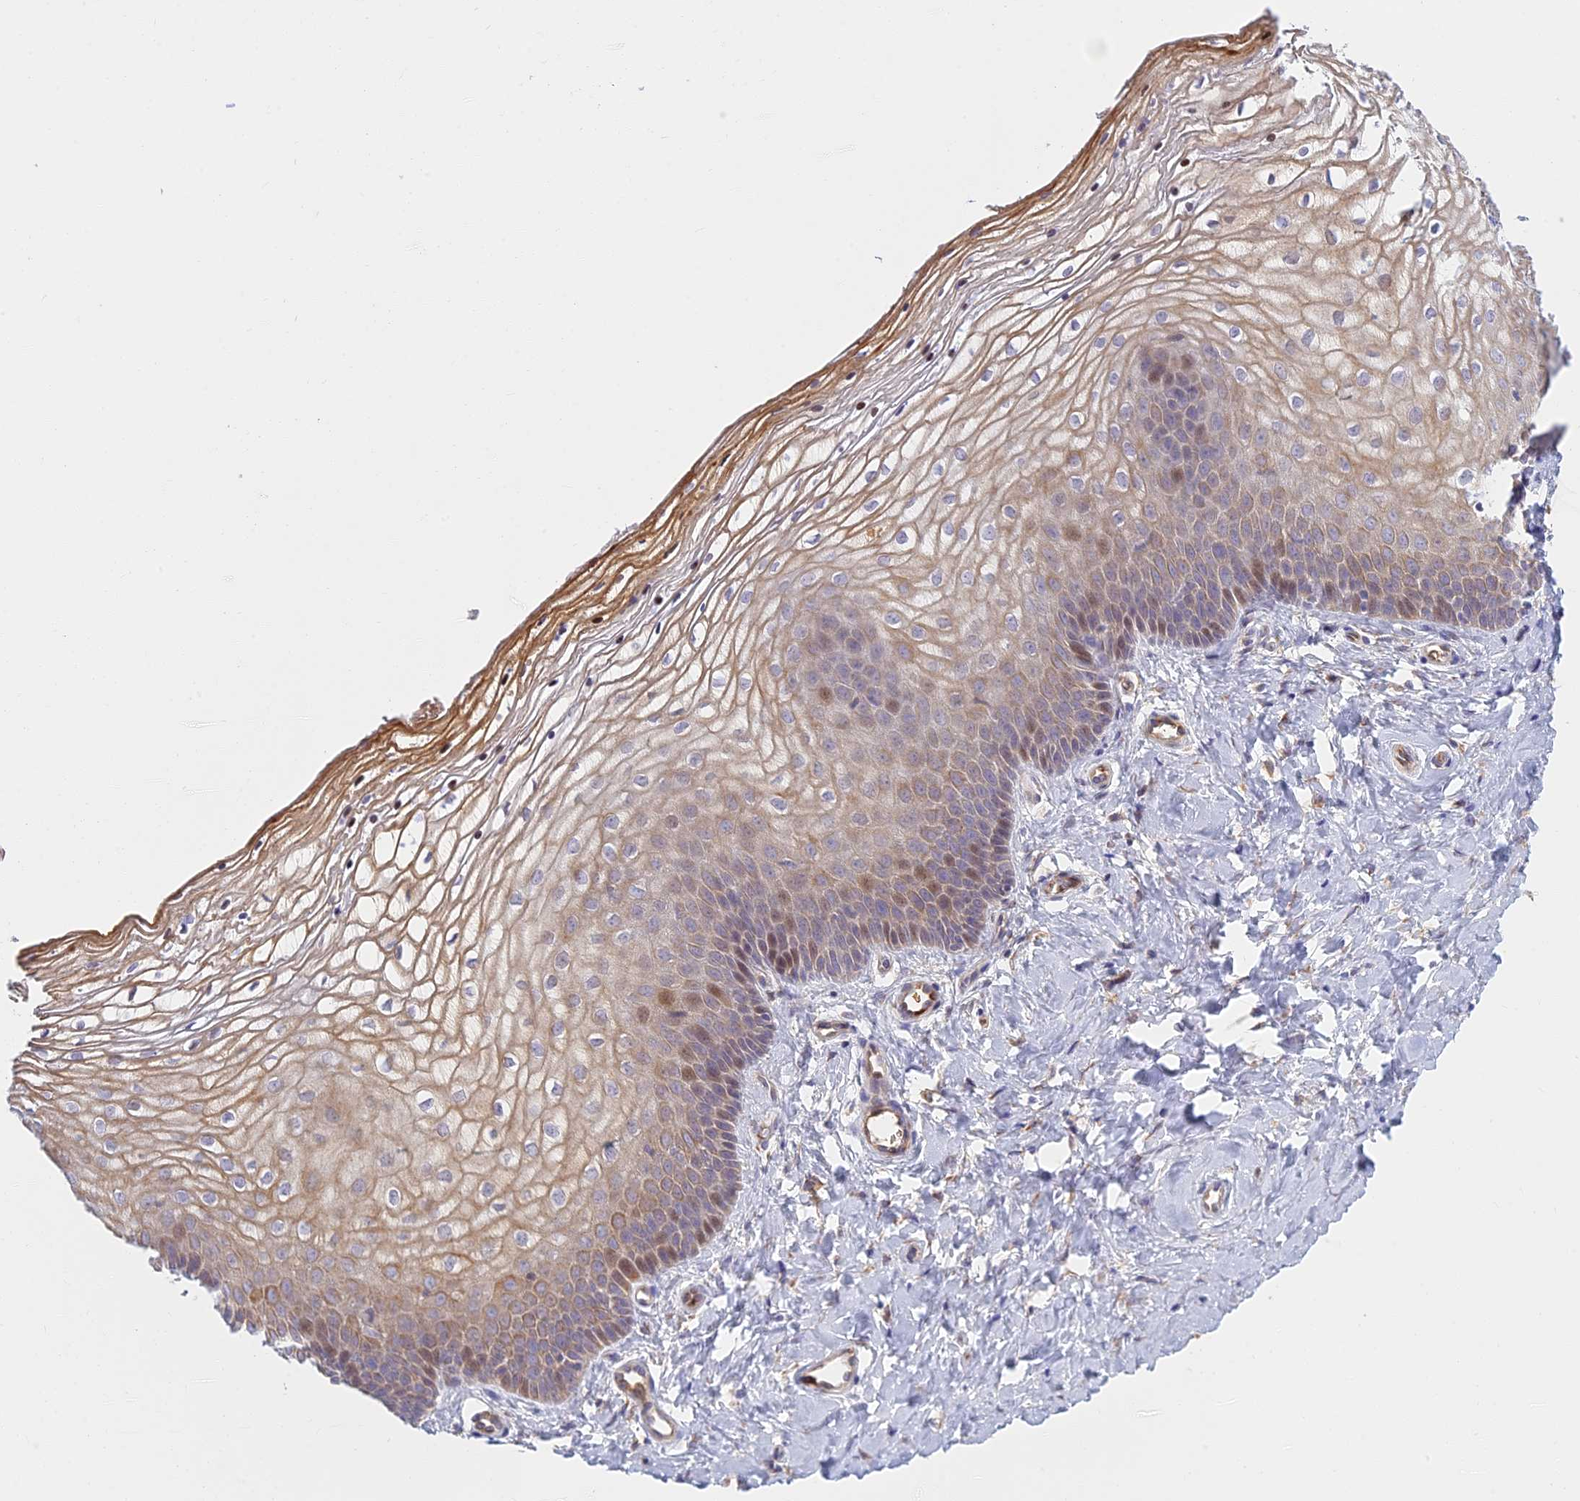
{"staining": {"intensity": "moderate", "quantity": "25%-75%", "location": "cytoplasmic/membranous,nuclear"}, "tissue": "vagina", "cell_type": "Squamous epithelial cells", "image_type": "normal", "snomed": [{"axis": "morphology", "description": "Normal tissue, NOS"}, {"axis": "topography", "description": "Vagina"}], "caption": "A high-resolution micrograph shows IHC staining of benign vagina, which displays moderate cytoplasmic/membranous,nuclear expression in approximately 25%-75% of squamous epithelial cells.", "gene": "UFSP2", "patient": {"sex": "female", "age": 68}}